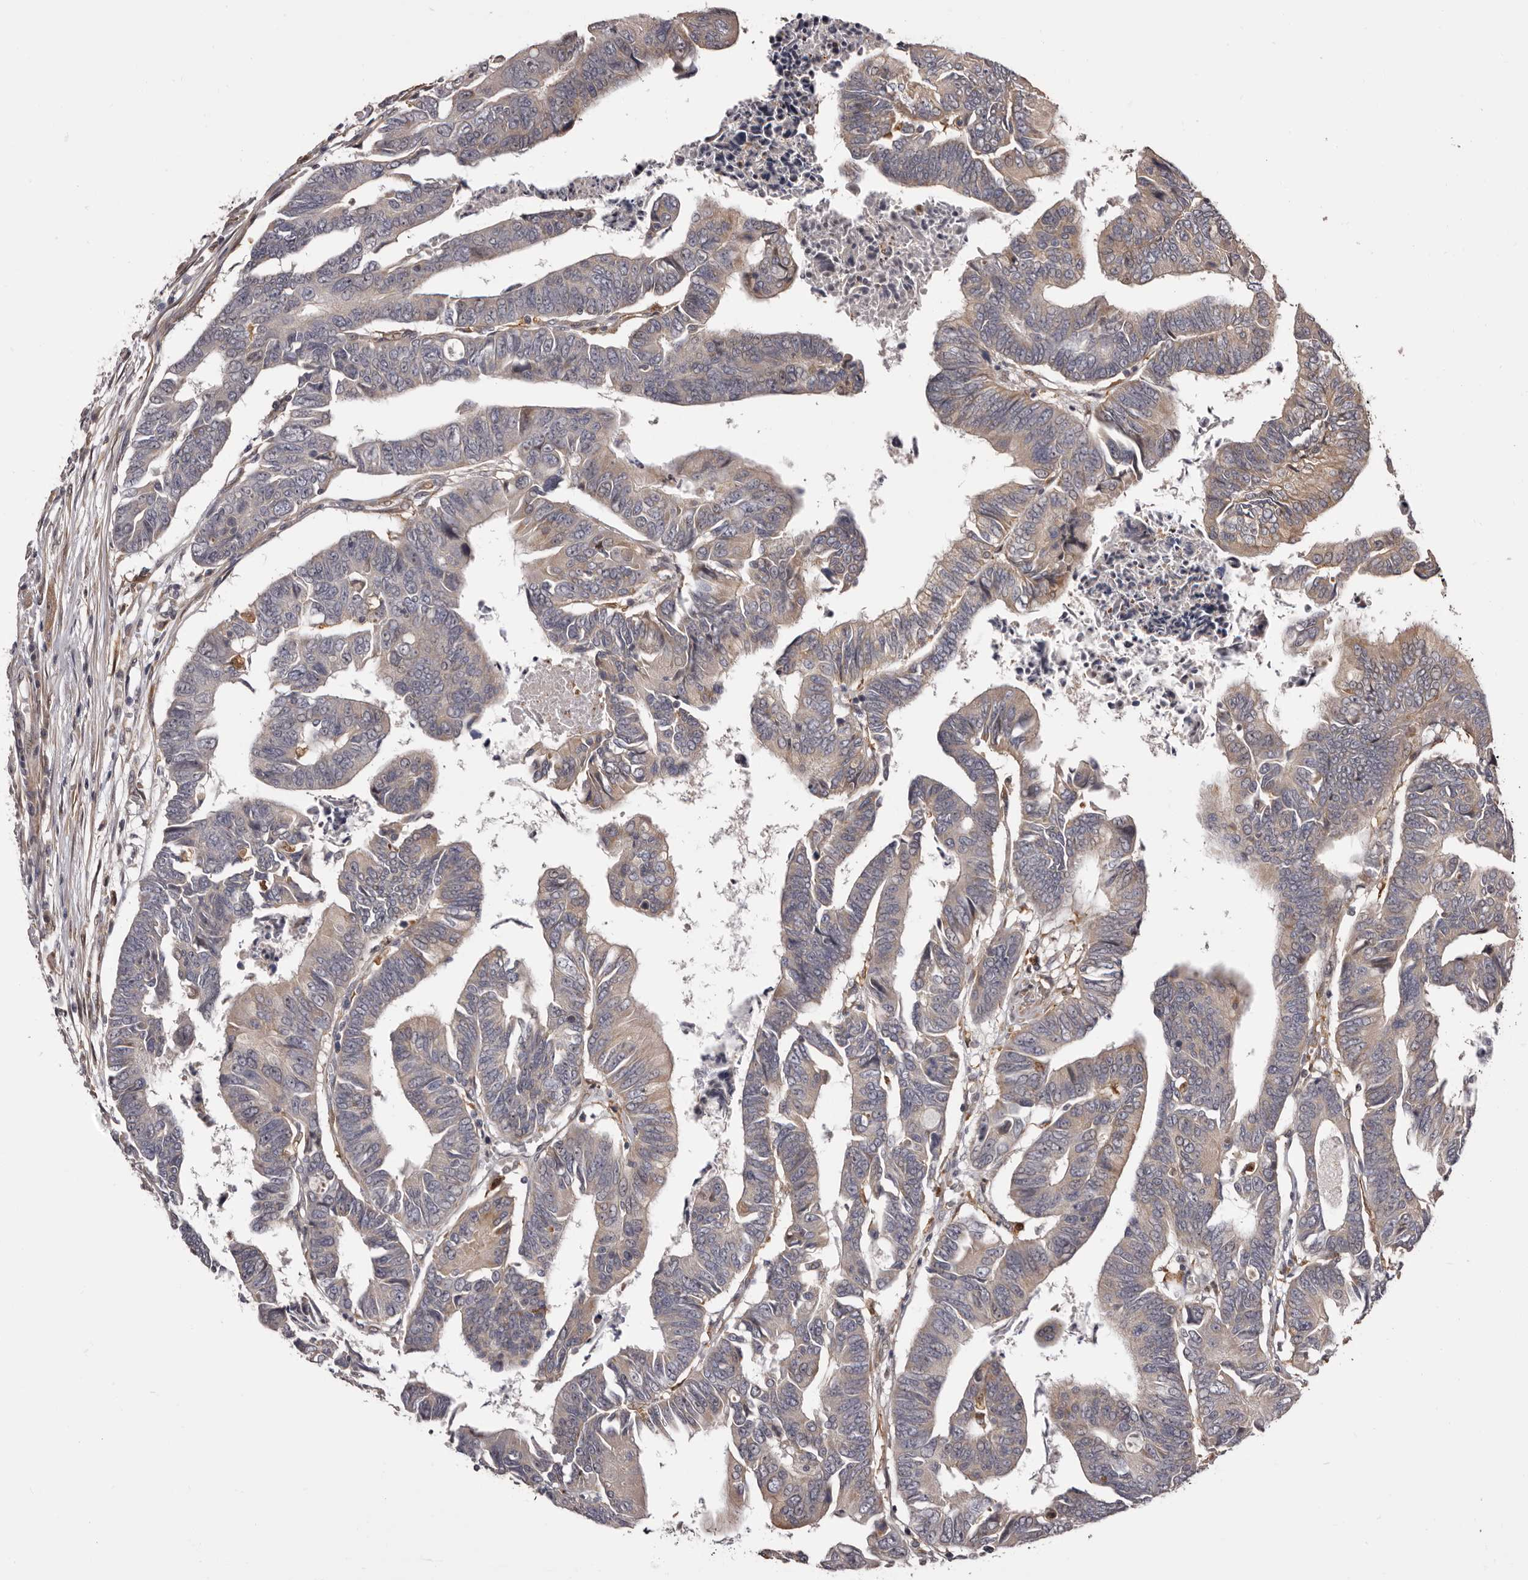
{"staining": {"intensity": "weak", "quantity": "25%-75%", "location": "cytoplasmic/membranous"}, "tissue": "colorectal cancer", "cell_type": "Tumor cells", "image_type": "cancer", "snomed": [{"axis": "morphology", "description": "Adenocarcinoma, NOS"}, {"axis": "topography", "description": "Rectum"}], "caption": "Immunohistochemical staining of human adenocarcinoma (colorectal) shows low levels of weak cytoplasmic/membranous protein expression in approximately 25%-75% of tumor cells.", "gene": "ZCCHC7", "patient": {"sex": "female", "age": 65}}